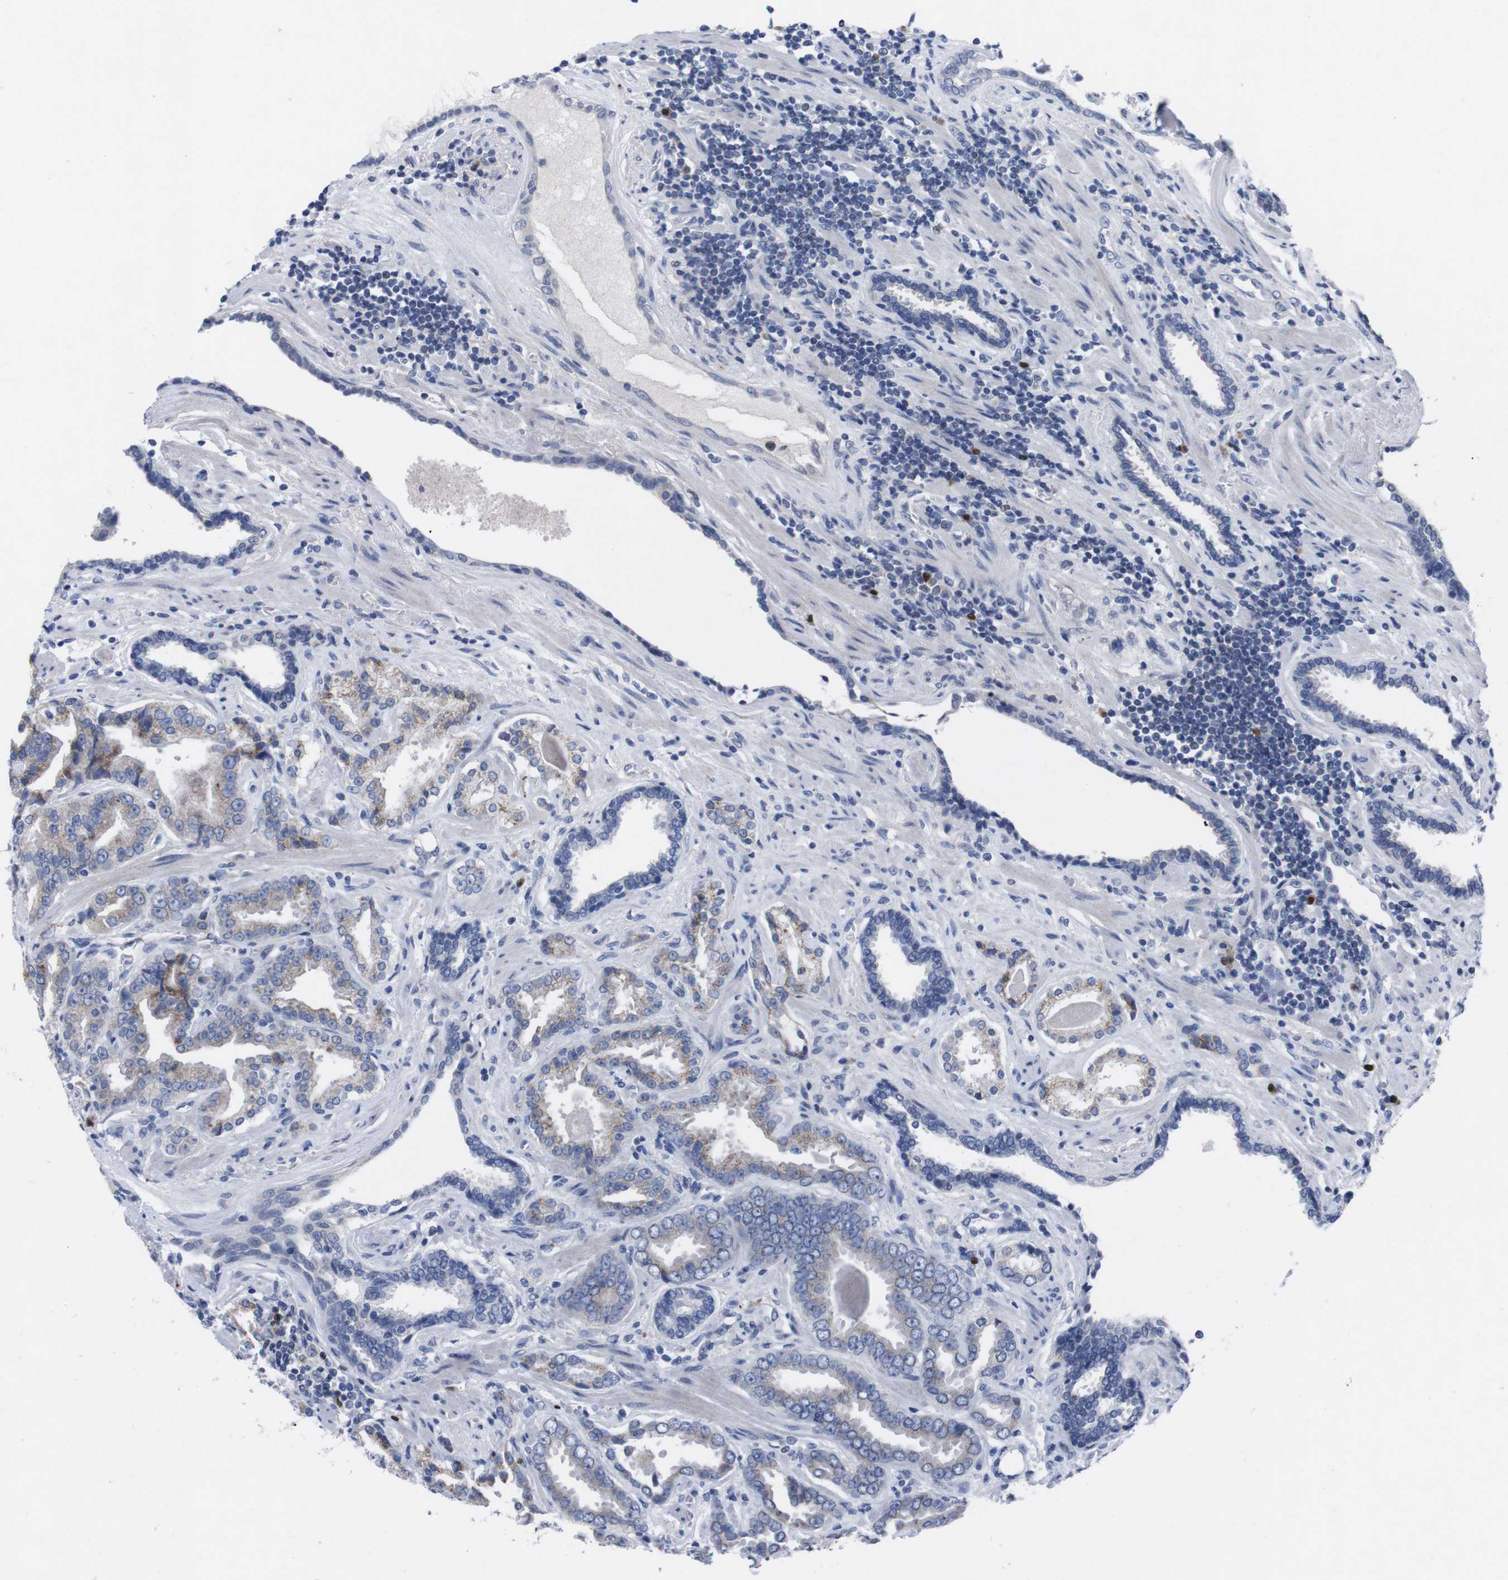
{"staining": {"intensity": "weak", "quantity": ">75%", "location": "cytoplasmic/membranous"}, "tissue": "prostate cancer", "cell_type": "Tumor cells", "image_type": "cancer", "snomed": [{"axis": "morphology", "description": "Adenocarcinoma, Low grade"}, {"axis": "topography", "description": "Prostate"}], "caption": "Protein expression analysis of human prostate cancer (adenocarcinoma (low-grade)) reveals weak cytoplasmic/membranous expression in approximately >75% of tumor cells. (DAB = brown stain, brightfield microscopy at high magnification).", "gene": "IRF4", "patient": {"sex": "male", "age": 60}}